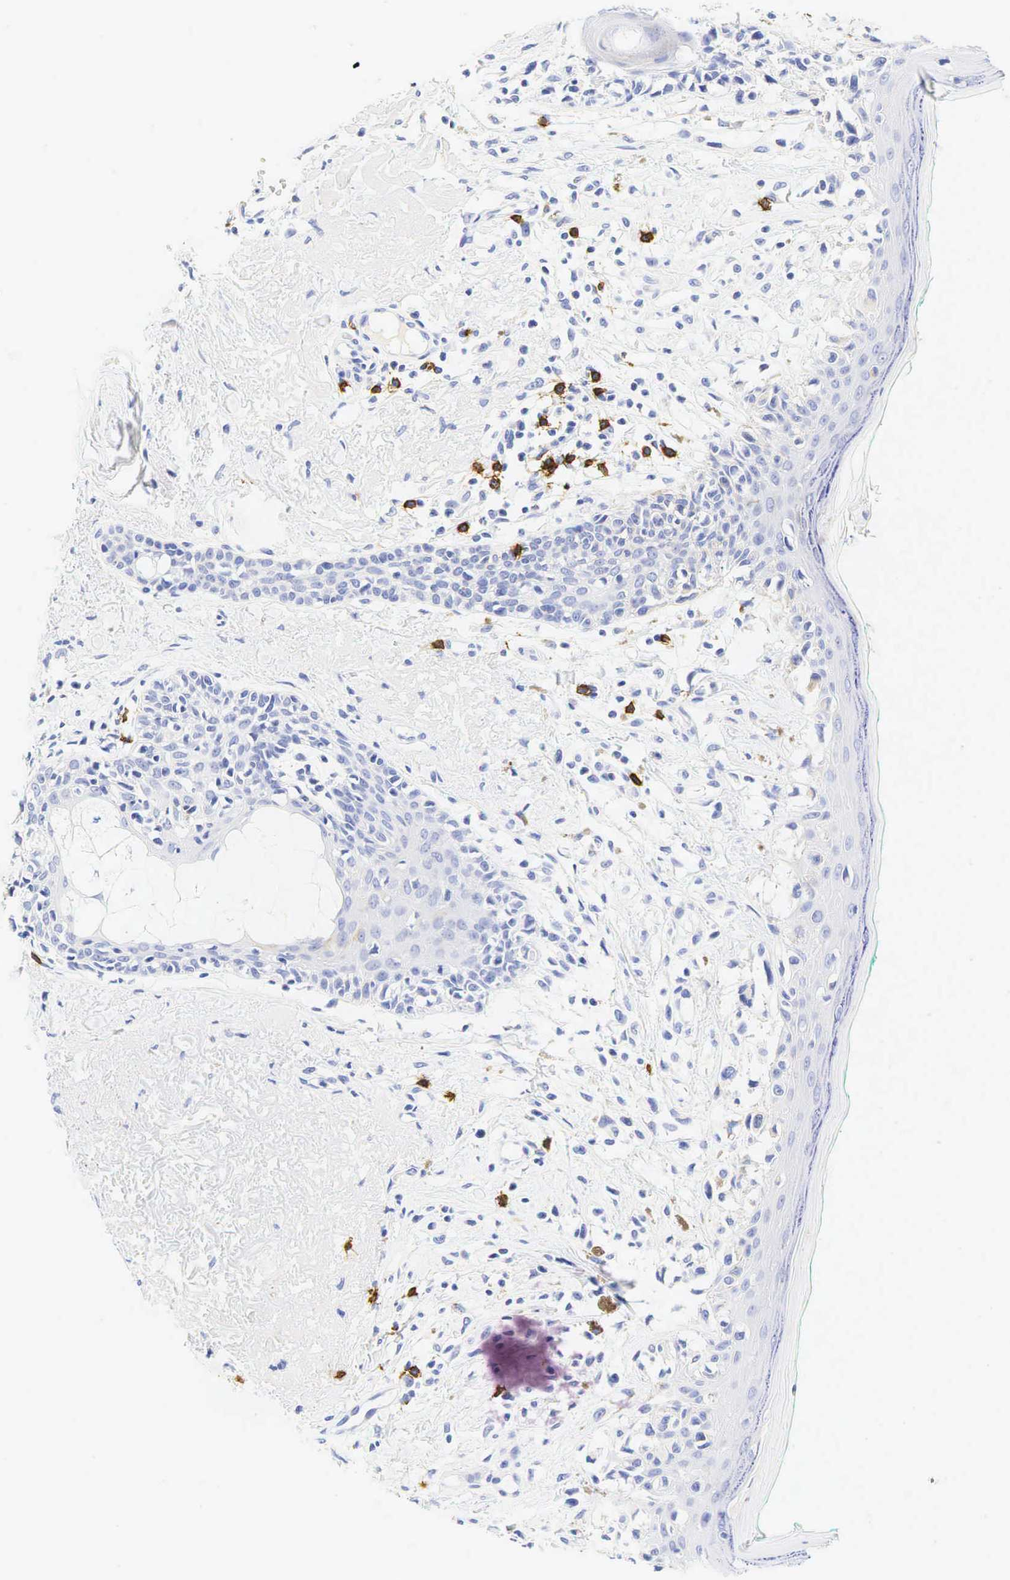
{"staining": {"intensity": "negative", "quantity": "none", "location": "none"}, "tissue": "melanoma", "cell_type": "Tumor cells", "image_type": "cancer", "snomed": [{"axis": "morphology", "description": "Malignant melanoma, NOS"}, {"axis": "topography", "description": "Skin"}], "caption": "This is an immunohistochemistry photomicrograph of human malignant melanoma. There is no expression in tumor cells.", "gene": "CD8A", "patient": {"sex": "male", "age": 80}}